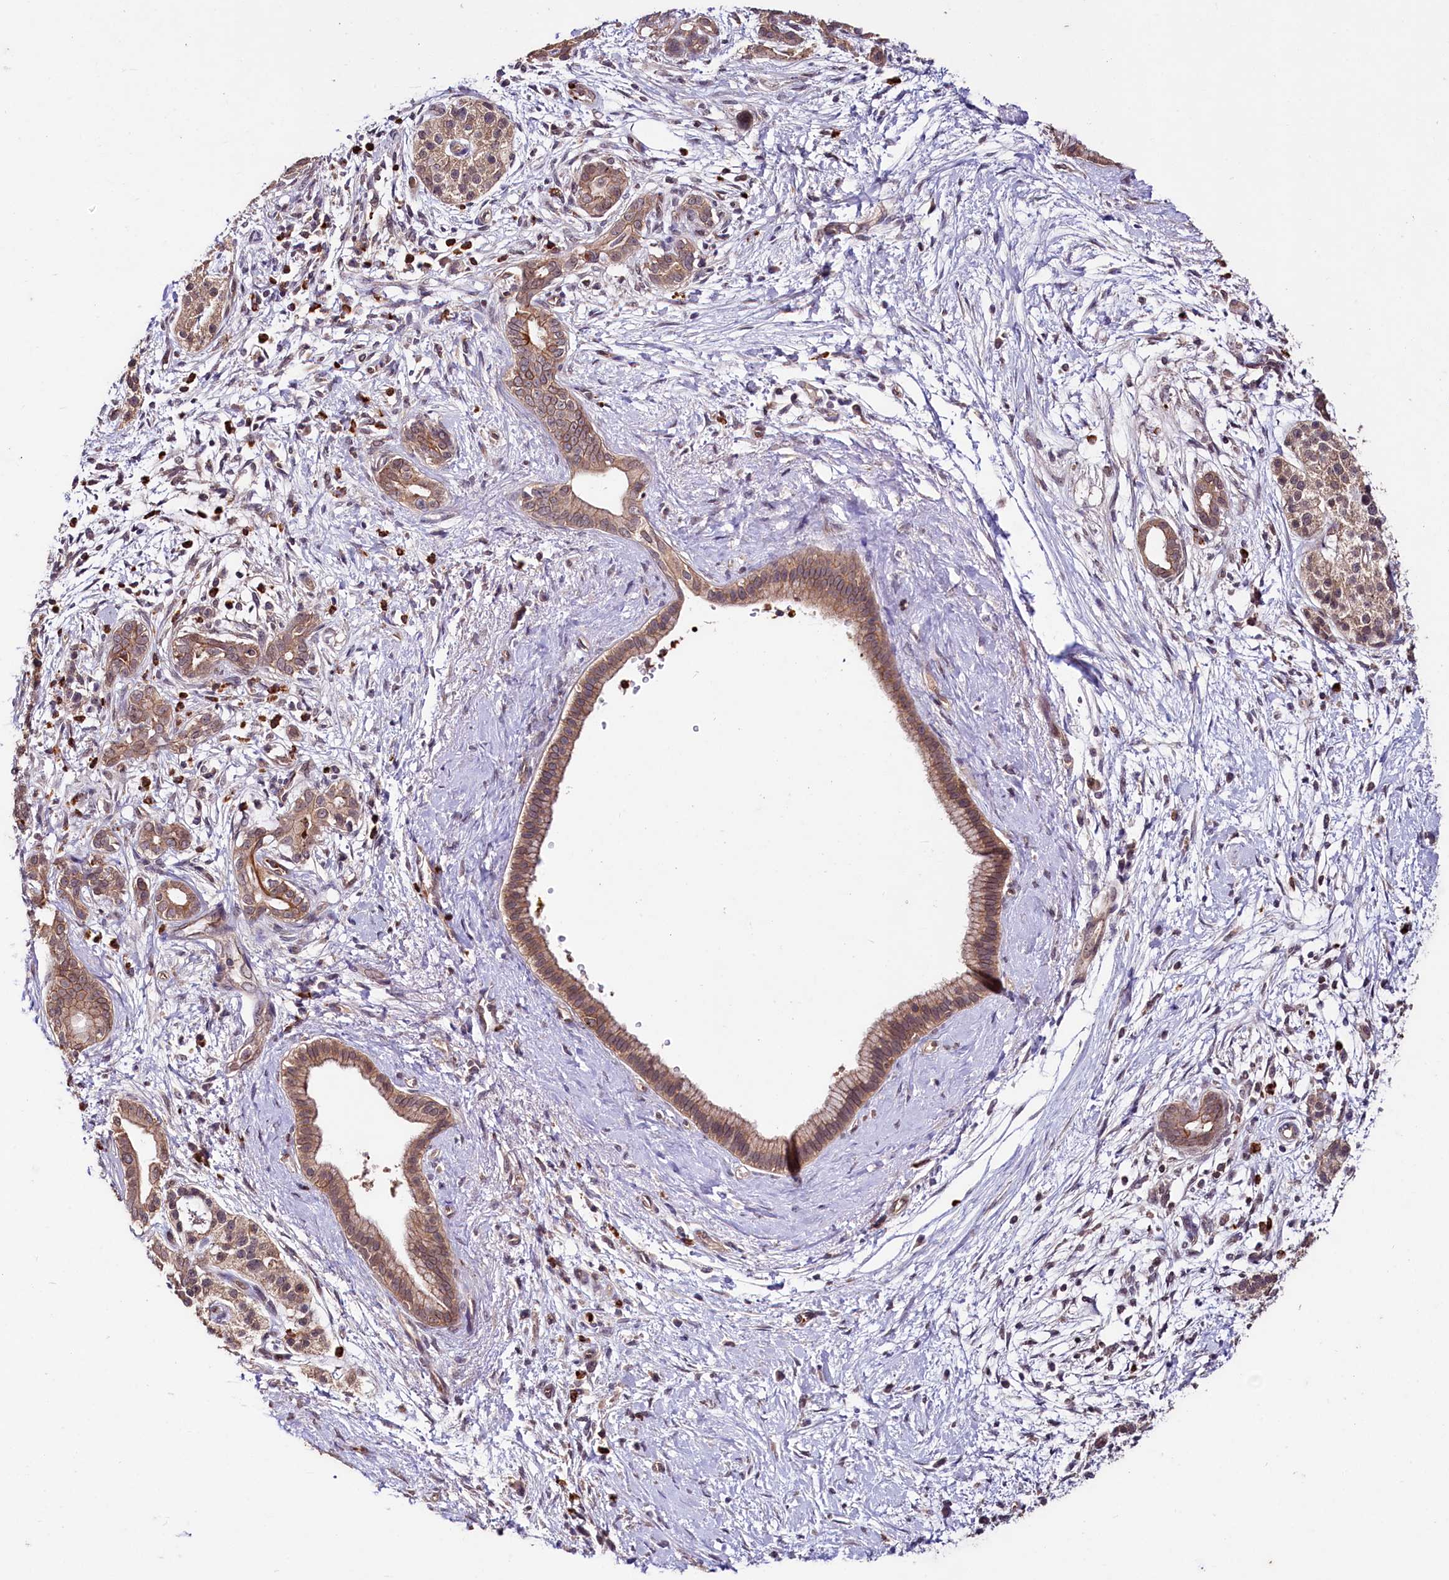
{"staining": {"intensity": "moderate", "quantity": ">75%", "location": "cytoplasmic/membranous"}, "tissue": "pancreatic cancer", "cell_type": "Tumor cells", "image_type": "cancer", "snomed": [{"axis": "morphology", "description": "Adenocarcinoma, NOS"}, {"axis": "topography", "description": "Pancreas"}], "caption": "Immunohistochemistry image of neoplastic tissue: pancreatic adenocarcinoma stained using immunohistochemistry demonstrates medium levels of moderate protein expression localized specifically in the cytoplasmic/membranous of tumor cells, appearing as a cytoplasmic/membranous brown color.", "gene": "KLRB1", "patient": {"sex": "male", "age": 58}}